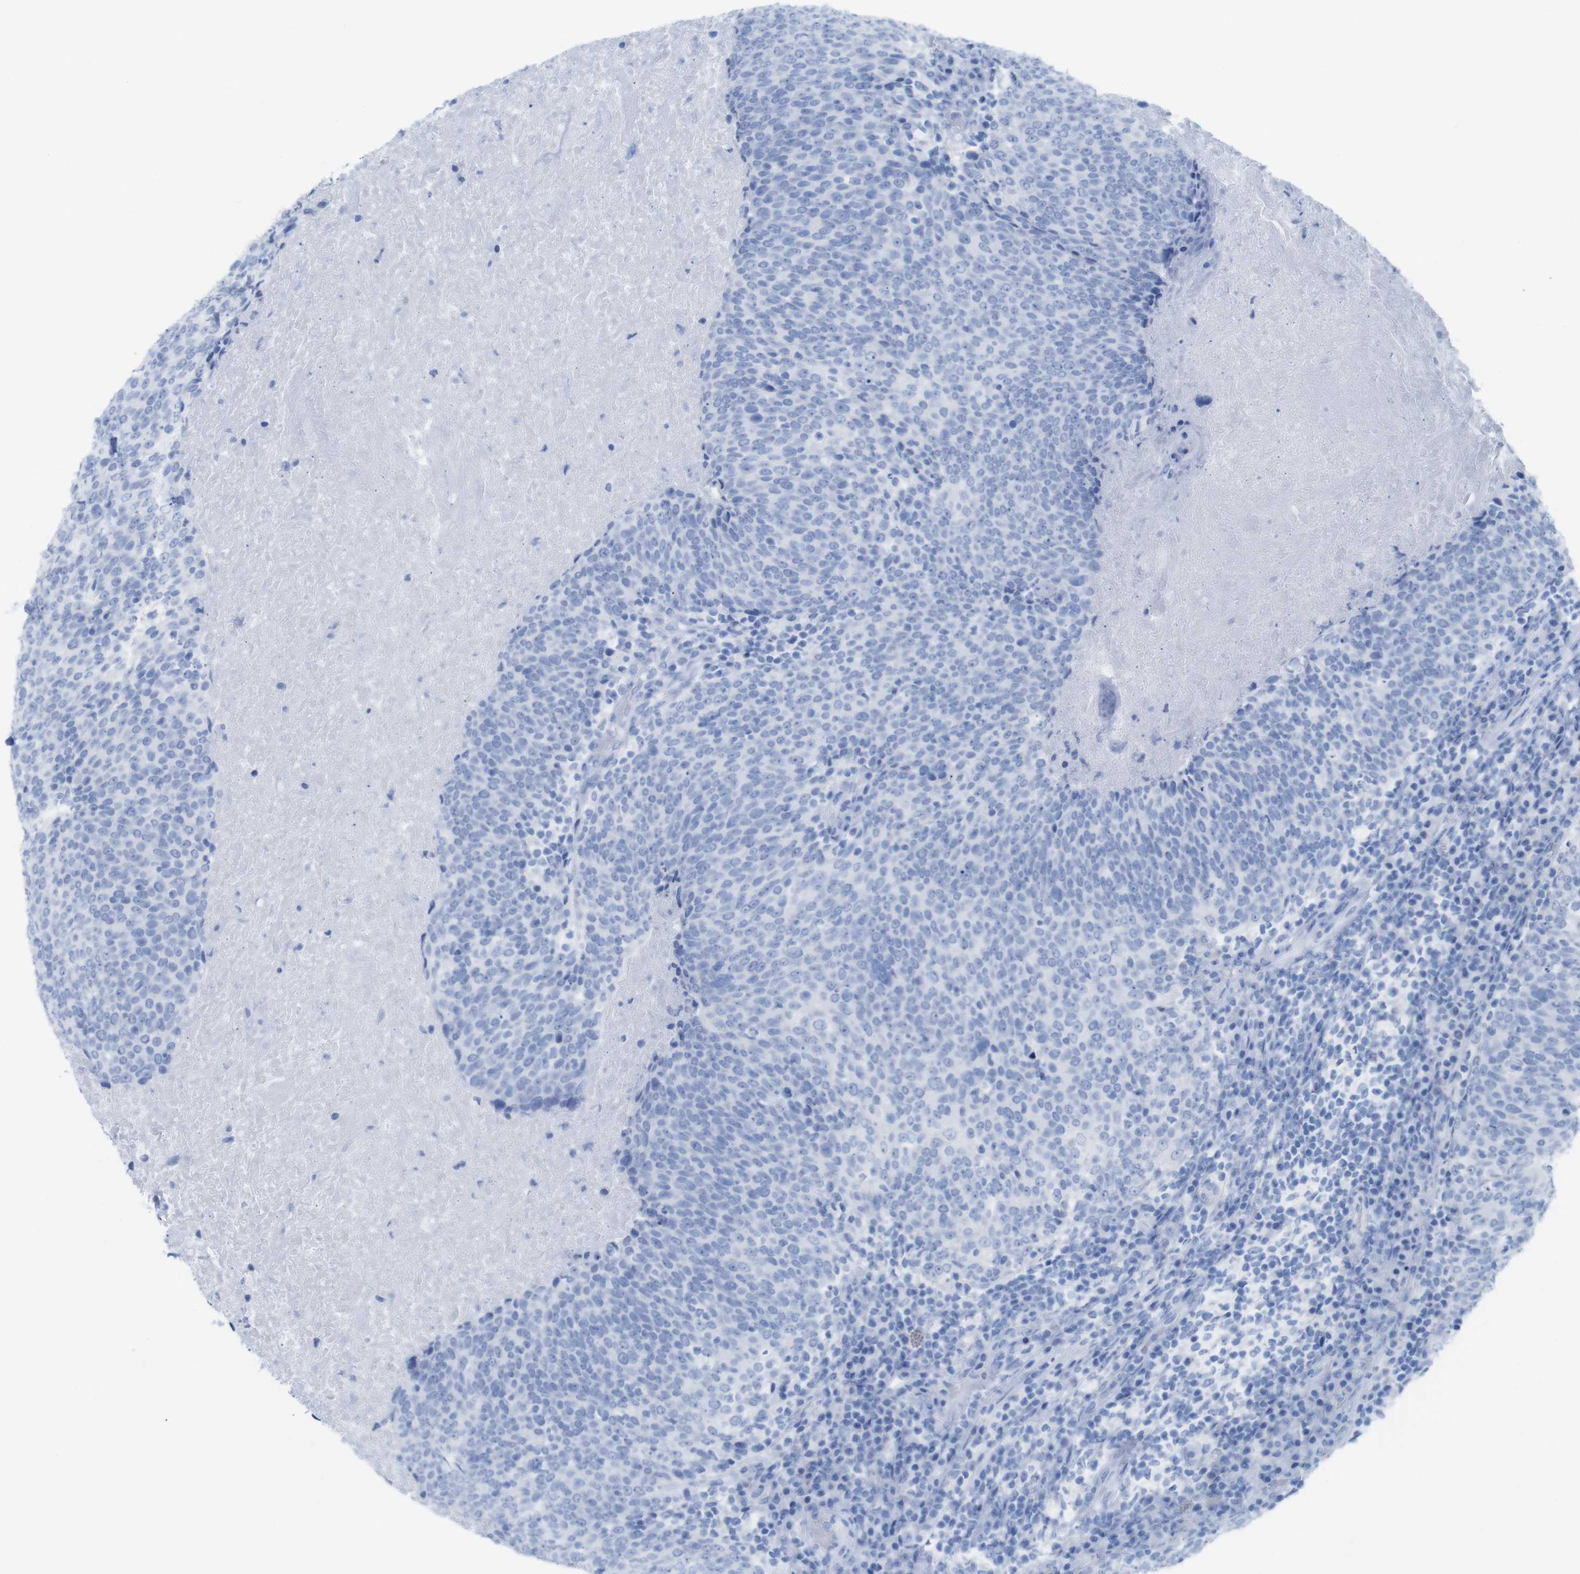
{"staining": {"intensity": "negative", "quantity": "none", "location": "none"}, "tissue": "head and neck cancer", "cell_type": "Tumor cells", "image_type": "cancer", "snomed": [{"axis": "morphology", "description": "Squamous cell carcinoma, NOS"}, {"axis": "morphology", "description": "Squamous cell carcinoma, metastatic, NOS"}, {"axis": "topography", "description": "Lymph node"}, {"axis": "topography", "description": "Head-Neck"}], "caption": "Image shows no protein staining in tumor cells of head and neck cancer (squamous cell carcinoma) tissue. (DAB IHC visualized using brightfield microscopy, high magnification).", "gene": "MYH7", "patient": {"sex": "male", "age": 62}}